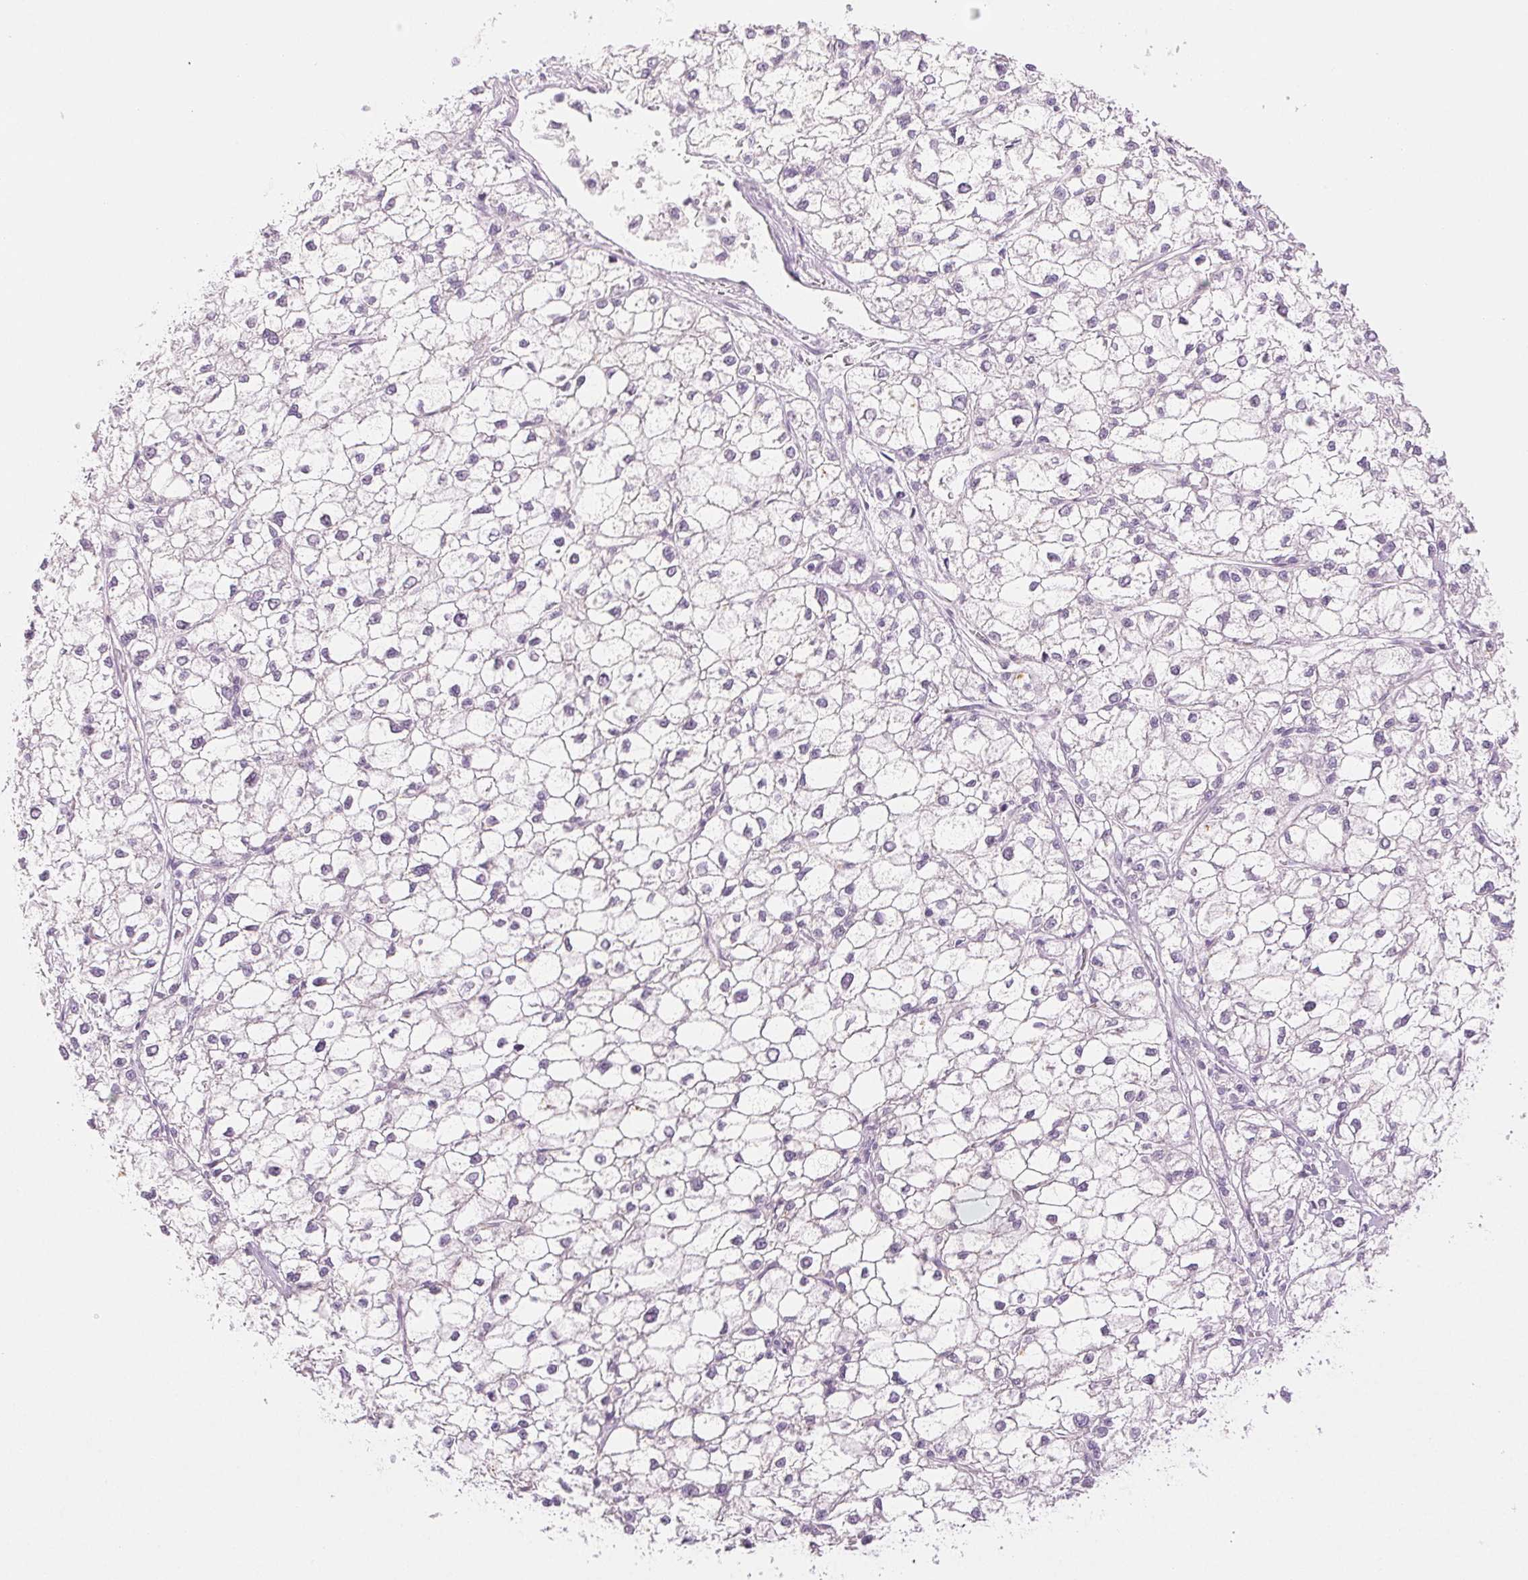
{"staining": {"intensity": "negative", "quantity": "none", "location": "none"}, "tissue": "liver cancer", "cell_type": "Tumor cells", "image_type": "cancer", "snomed": [{"axis": "morphology", "description": "Carcinoma, Hepatocellular, NOS"}, {"axis": "topography", "description": "Liver"}], "caption": "This is an immunohistochemistry image of hepatocellular carcinoma (liver). There is no positivity in tumor cells.", "gene": "SLC5A2", "patient": {"sex": "female", "age": 43}}